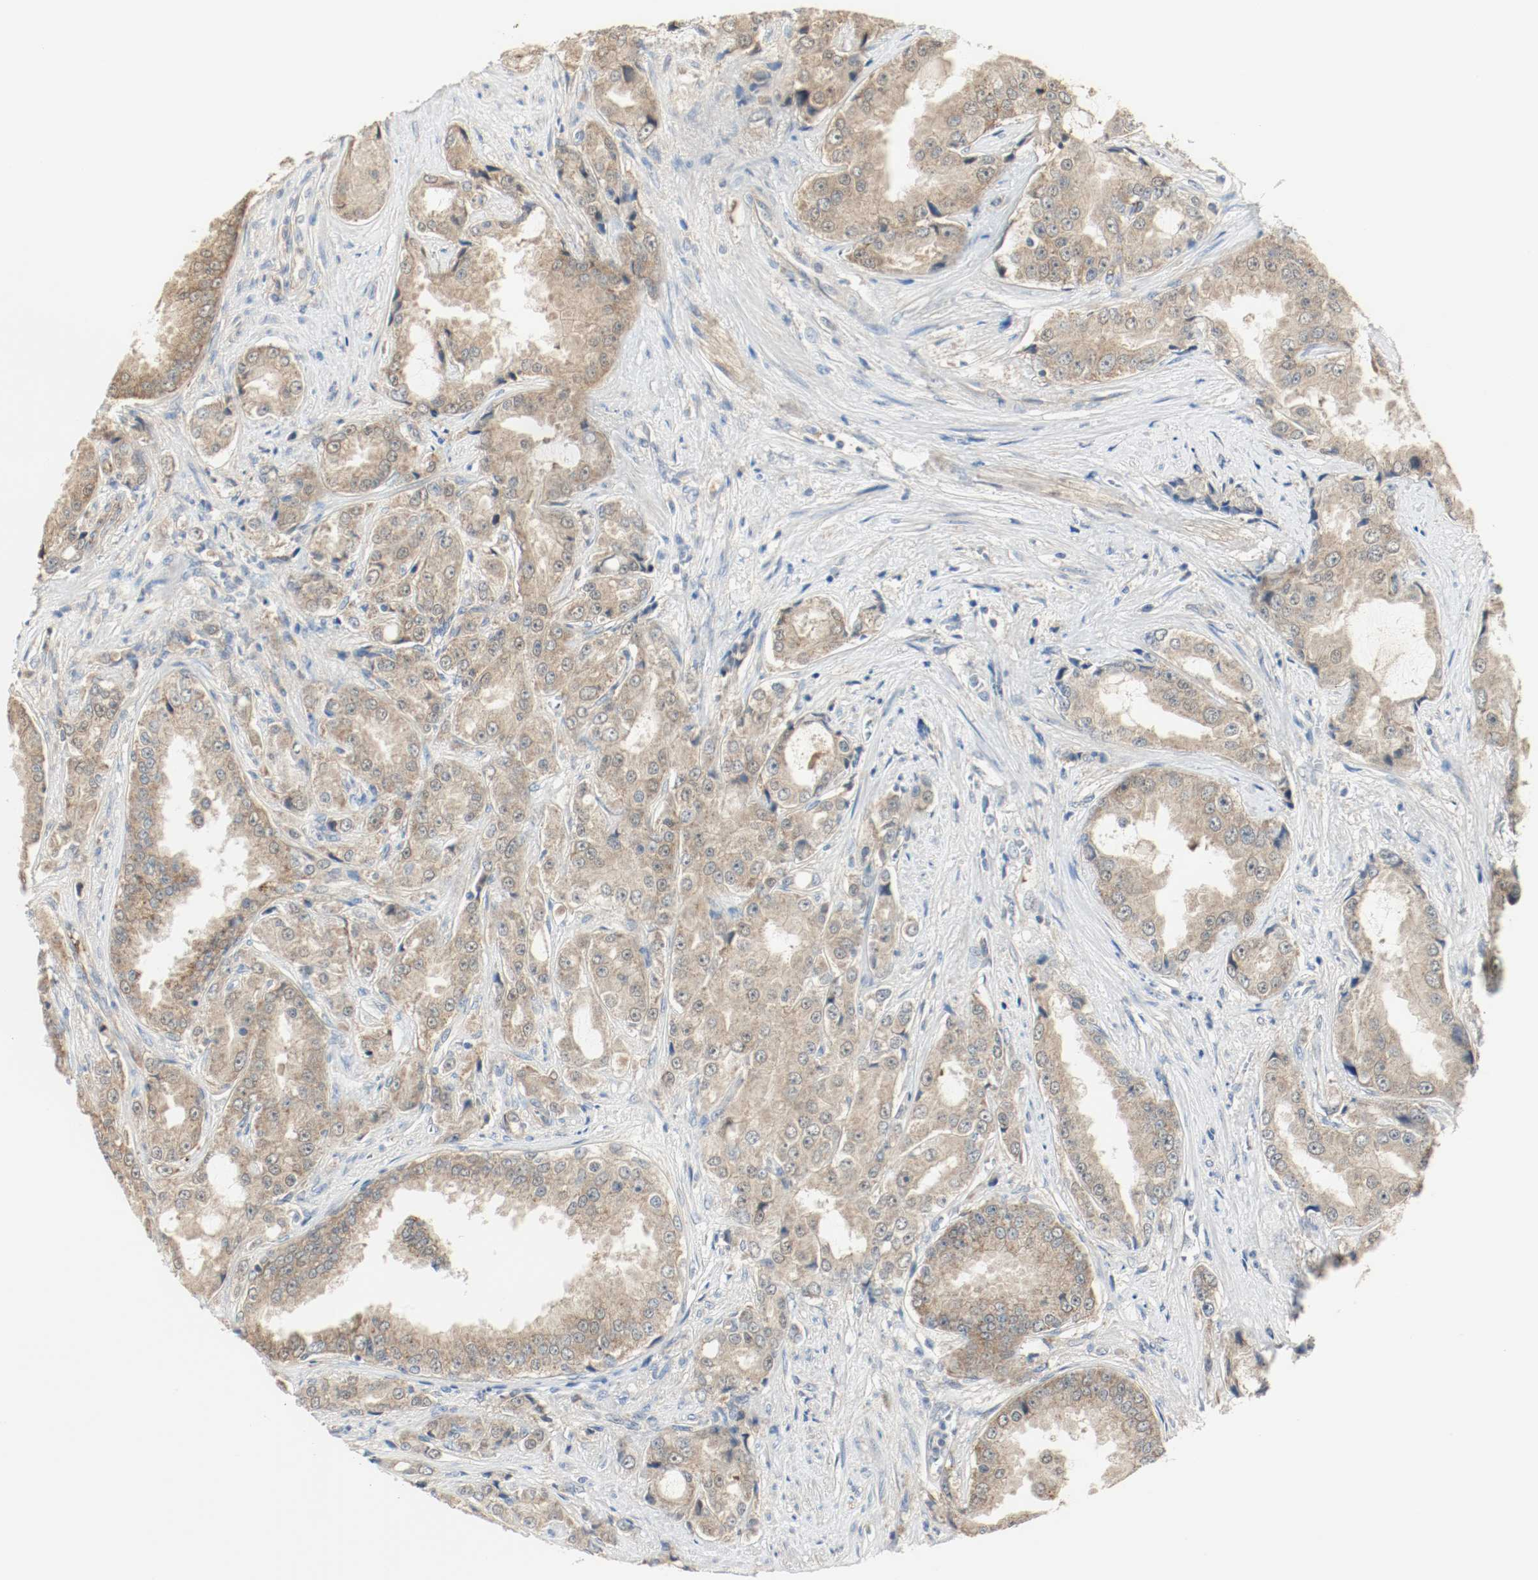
{"staining": {"intensity": "weak", "quantity": ">75%", "location": "cytoplasmic/membranous"}, "tissue": "prostate cancer", "cell_type": "Tumor cells", "image_type": "cancer", "snomed": [{"axis": "morphology", "description": "Adenocarcinoma, High grade"}, {"axis": "topography", "description": "Prostate"}], "caption": "A histopathology image of prostate cancer (adenocarcinoma (high-grade)) stained for a protein displays weak cytoplasmic/membranous brown staining in tumor cells.", "gene": "MELTF", "patient": {"sex": "male", "age": 73}}